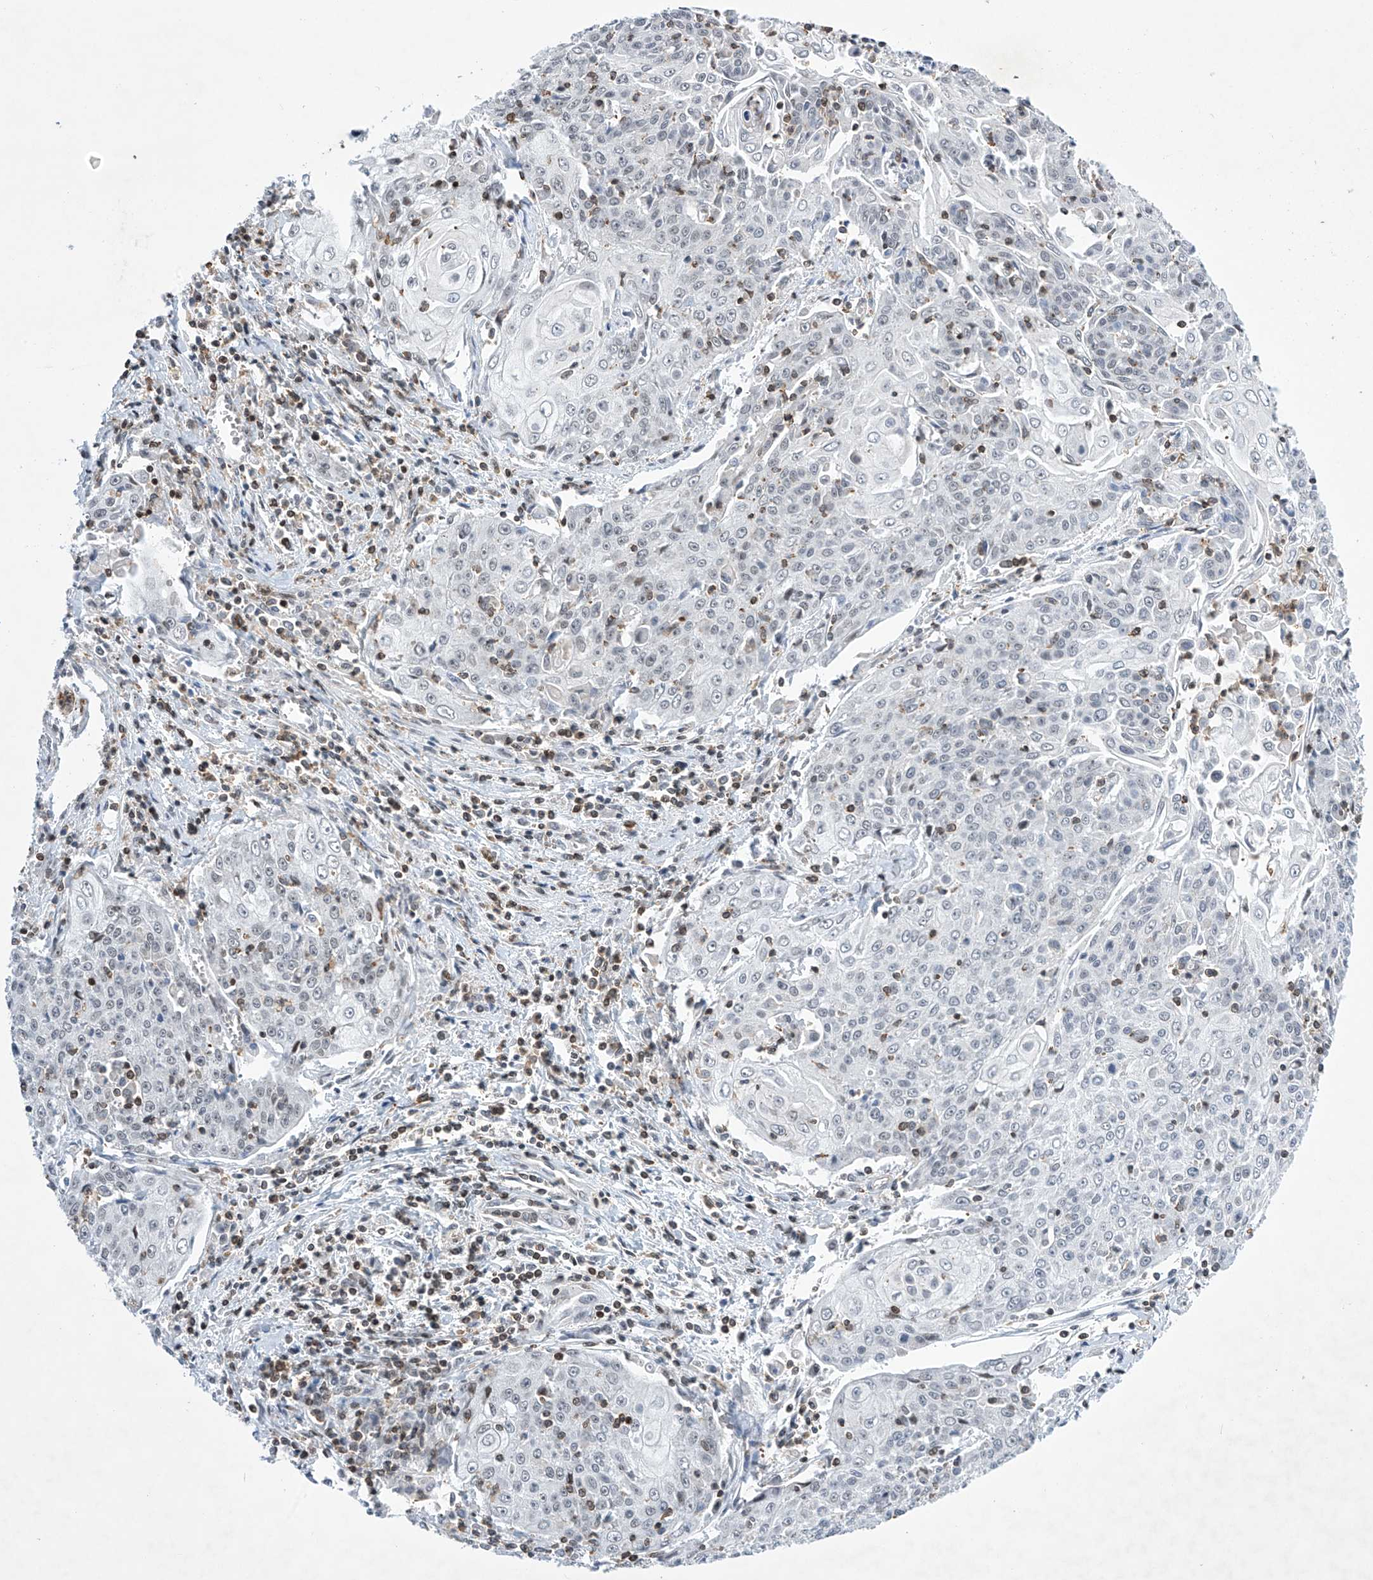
{"staining": {"intensity": "negative", "quantity": "none", "location": "none"}, "tissue": "cervical cancer", "cell_type": "Tumor cells", "image_type": "cancer", "snomed": [{"axis": "morphology", "description": "Squamous cell carcinoma, NOS"}, {"axis": "topography", "description": "Cervix"}], "caption": "Tumor cells show no significant positivity in cervical squamous cell carcinoma.", "gene": "MSL3", "patient": {"sex": "female", "age": 48}}